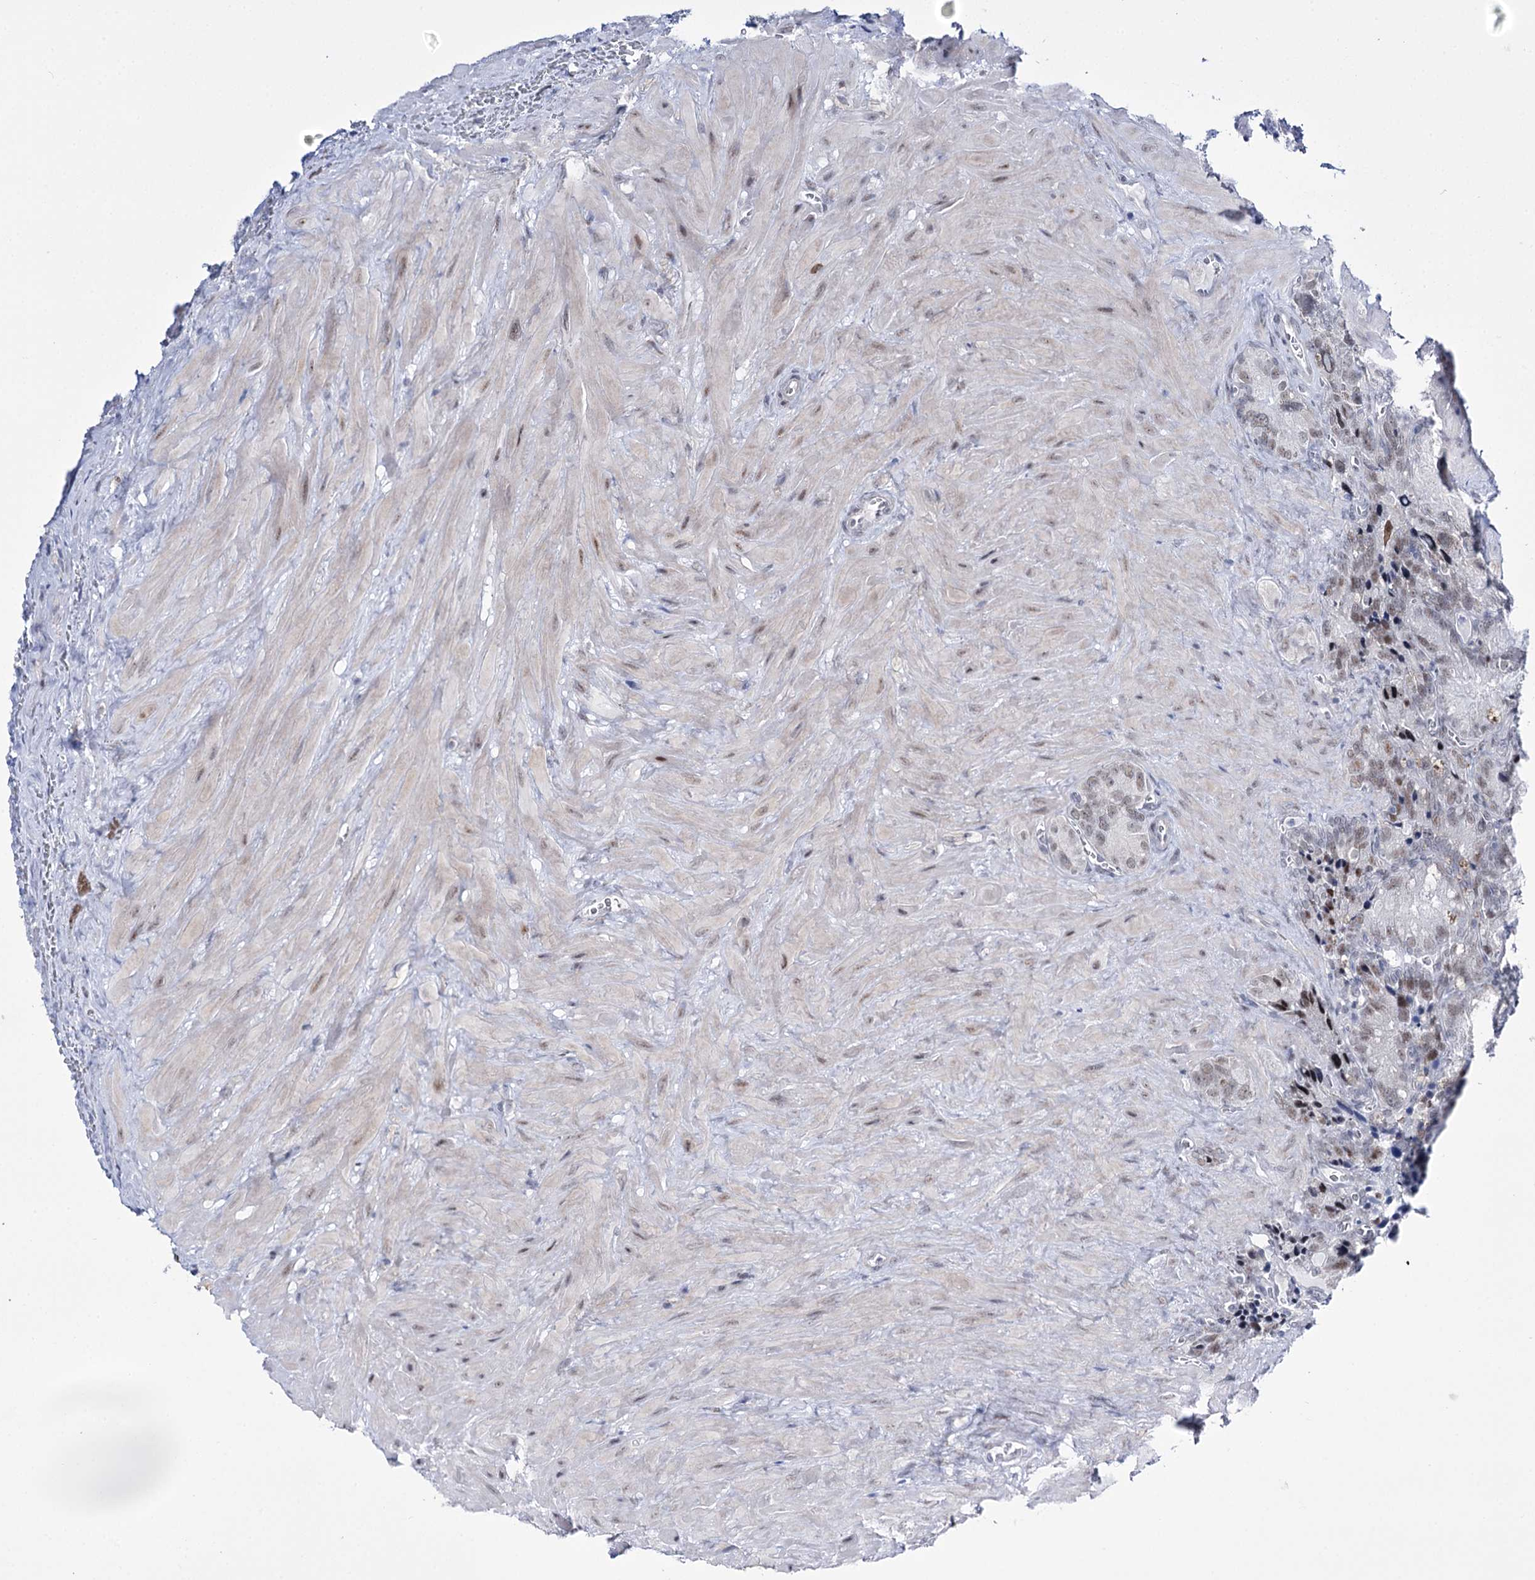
{"staining": {"intensity": "moderate", "quantity": "<25%", "location": "nuclear"}, "tissue": "seminal vesicle", "cell_type": "Glandular cells", "image_type": "normal", "snomed": [{"axis": "morphology", "description": "Normal tissue, NOS"}, {"axis": "topography", "description": "Seminal veicle"}], "caption": "Immunohistochemistry (DAB) staining of normal seminal vesicle shows moderate nuclear protein staining in about <25% of glandular cells.", "gene": "RBM15B", "patient": {"sex": "male", "age": 62}}